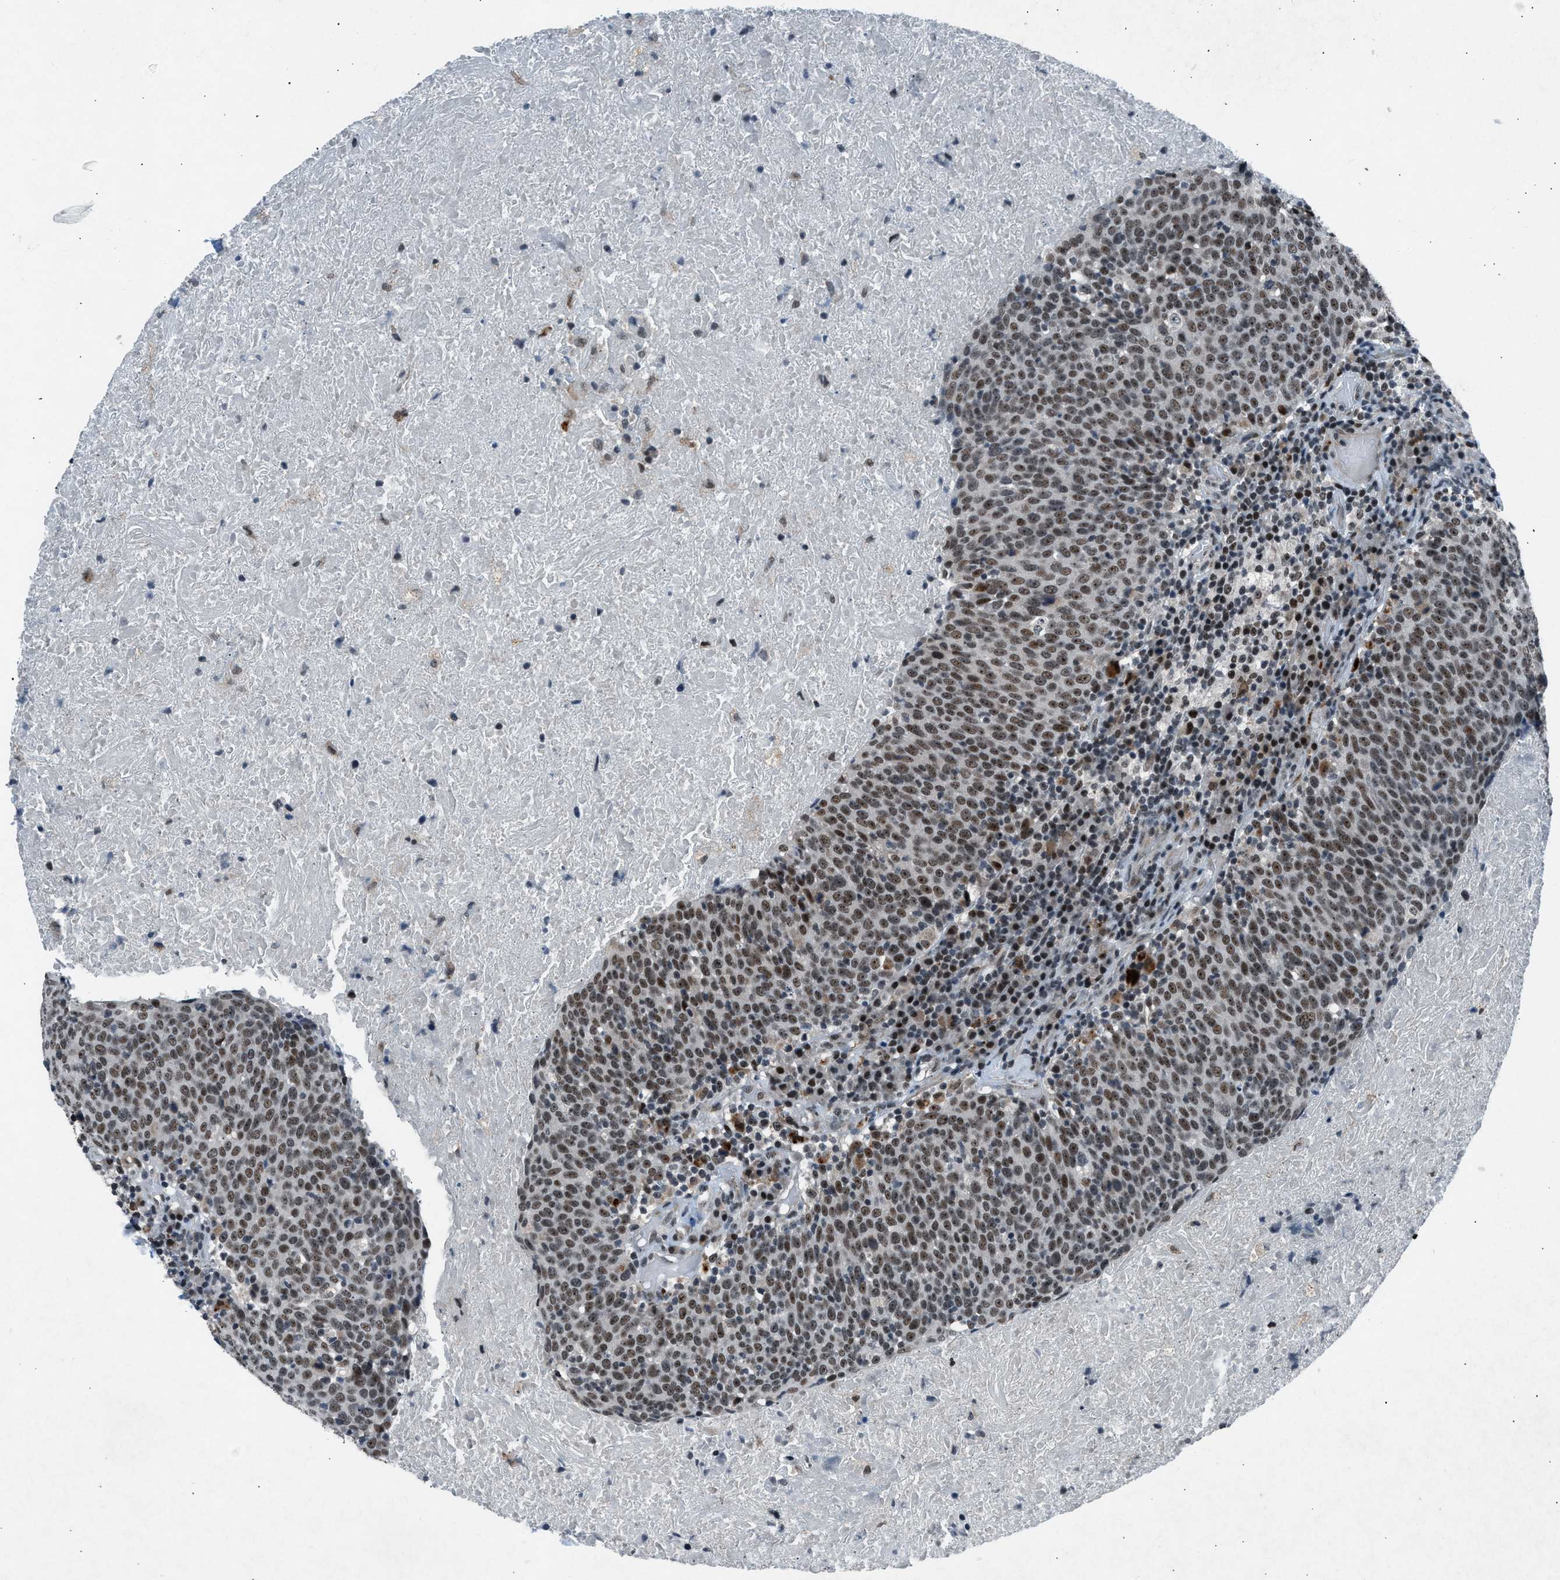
{"staining": {"intensity": "moderate", "quantity": ">75%", "location": "nuclear"}, "tissue": "head and neck cancer", "cell_type": "Tumor cells", "image_type": "cancer", "snomed": [{"axis": "morphology", "description": "Squamous cell carcinoma, NOS"}, {"axis": "morphology", "description": "Squamous cell carcinoma, metastatic, NOS"}, {"axis": "topography", "description": "Lymph node"}, {"axis": "topography", "description": "Head-Neck"}], "caption": "Head and neck cancer tissue shows moderate nuclear positivity in approximately >75% of tumor cells, visualized by immunohistochemistry.", "gene": "ADCY1", "patient": {"sex": "male", "age": 62}}